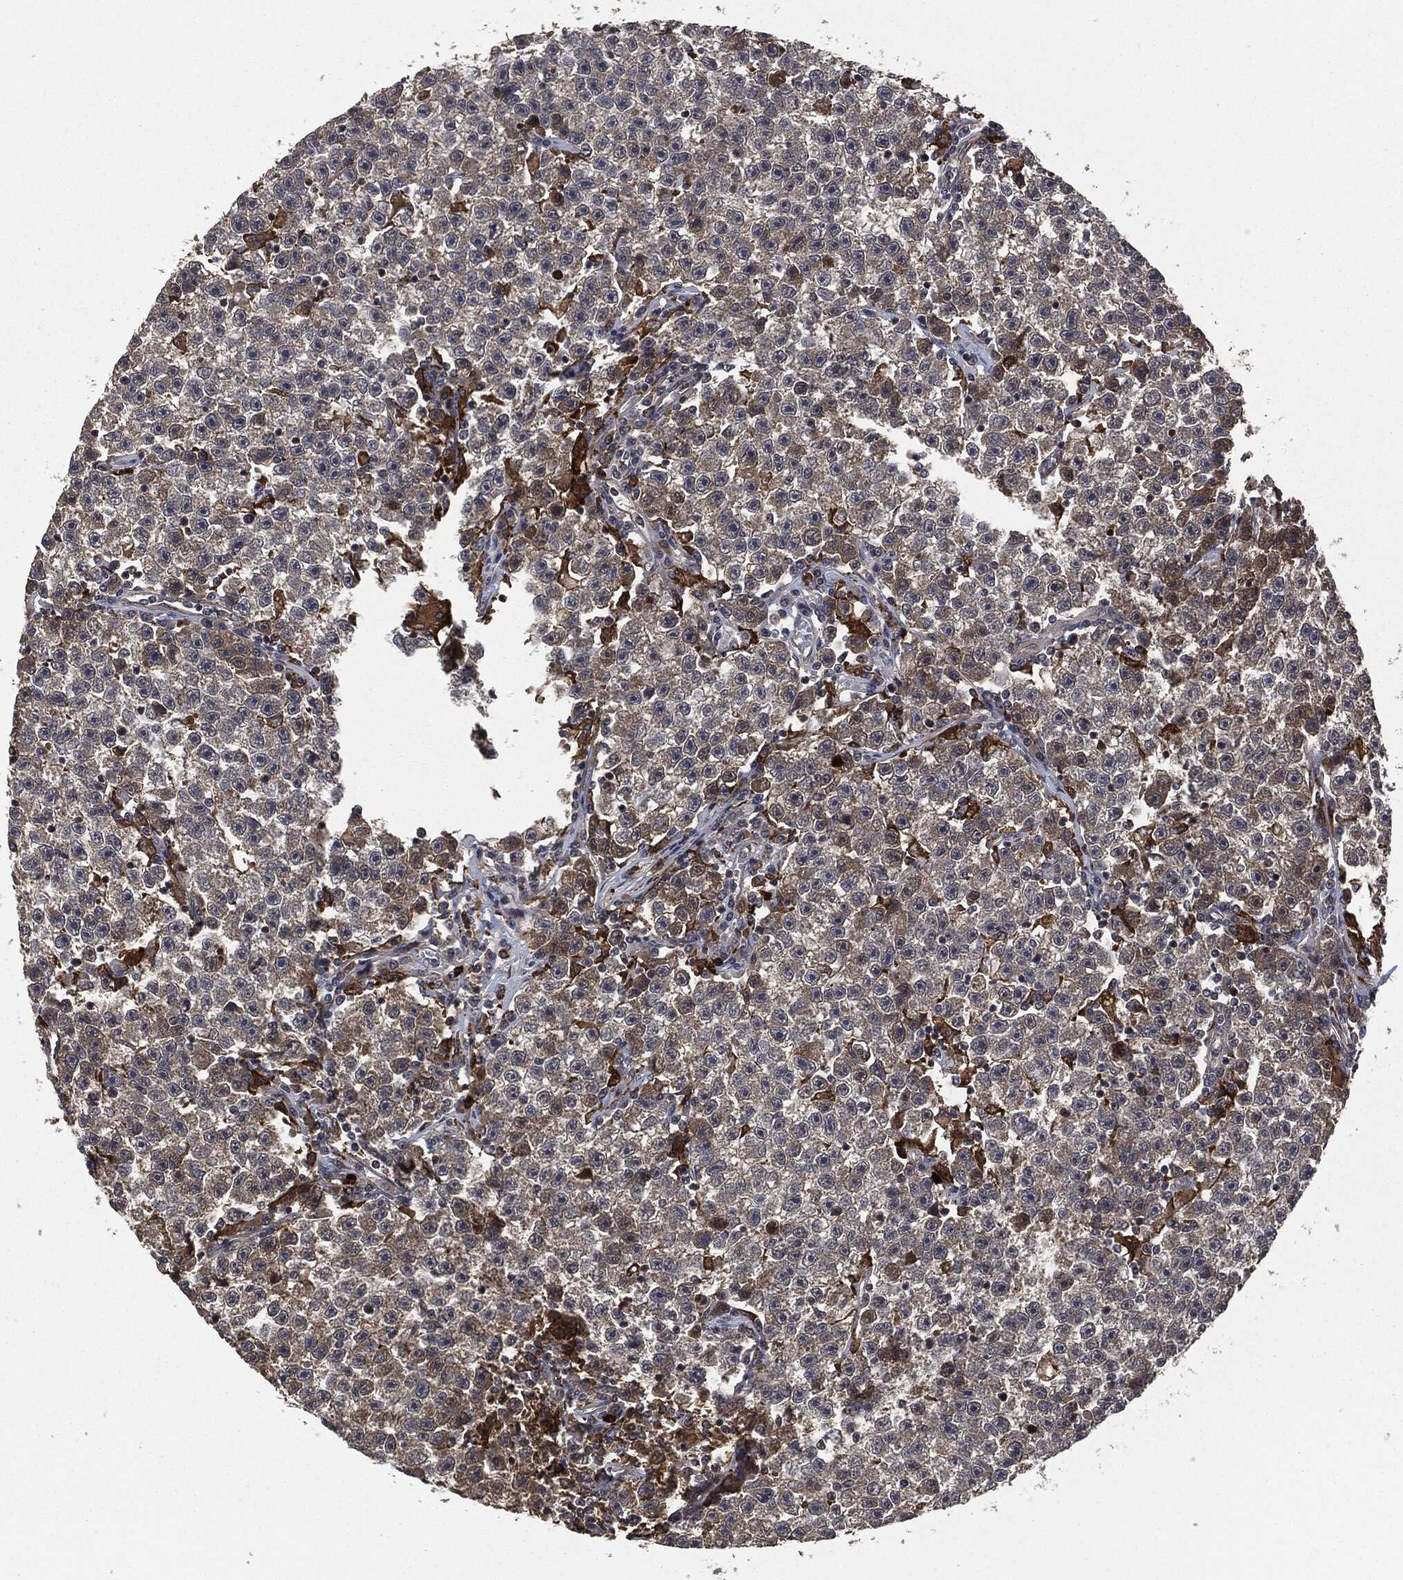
{"staining": {"intensity": "weak", "quantity": "<25%", "location": "cytoplasmic/membranous"}, "tissue": "testis cancer", "cell_type": "Tumor cells", "image_type": "cancer", "snomed": [{"axis": "morphology", "description": "Seminoma, NOS"}, {"axis": "topography", "description": "Testis"}], "caption": "Tumor cells show no significant protein staining in seminoma (testis). Nuclei are stained in blue.", "gene": "CRABP2", "patient": {"sex": "male", "age": 22}}